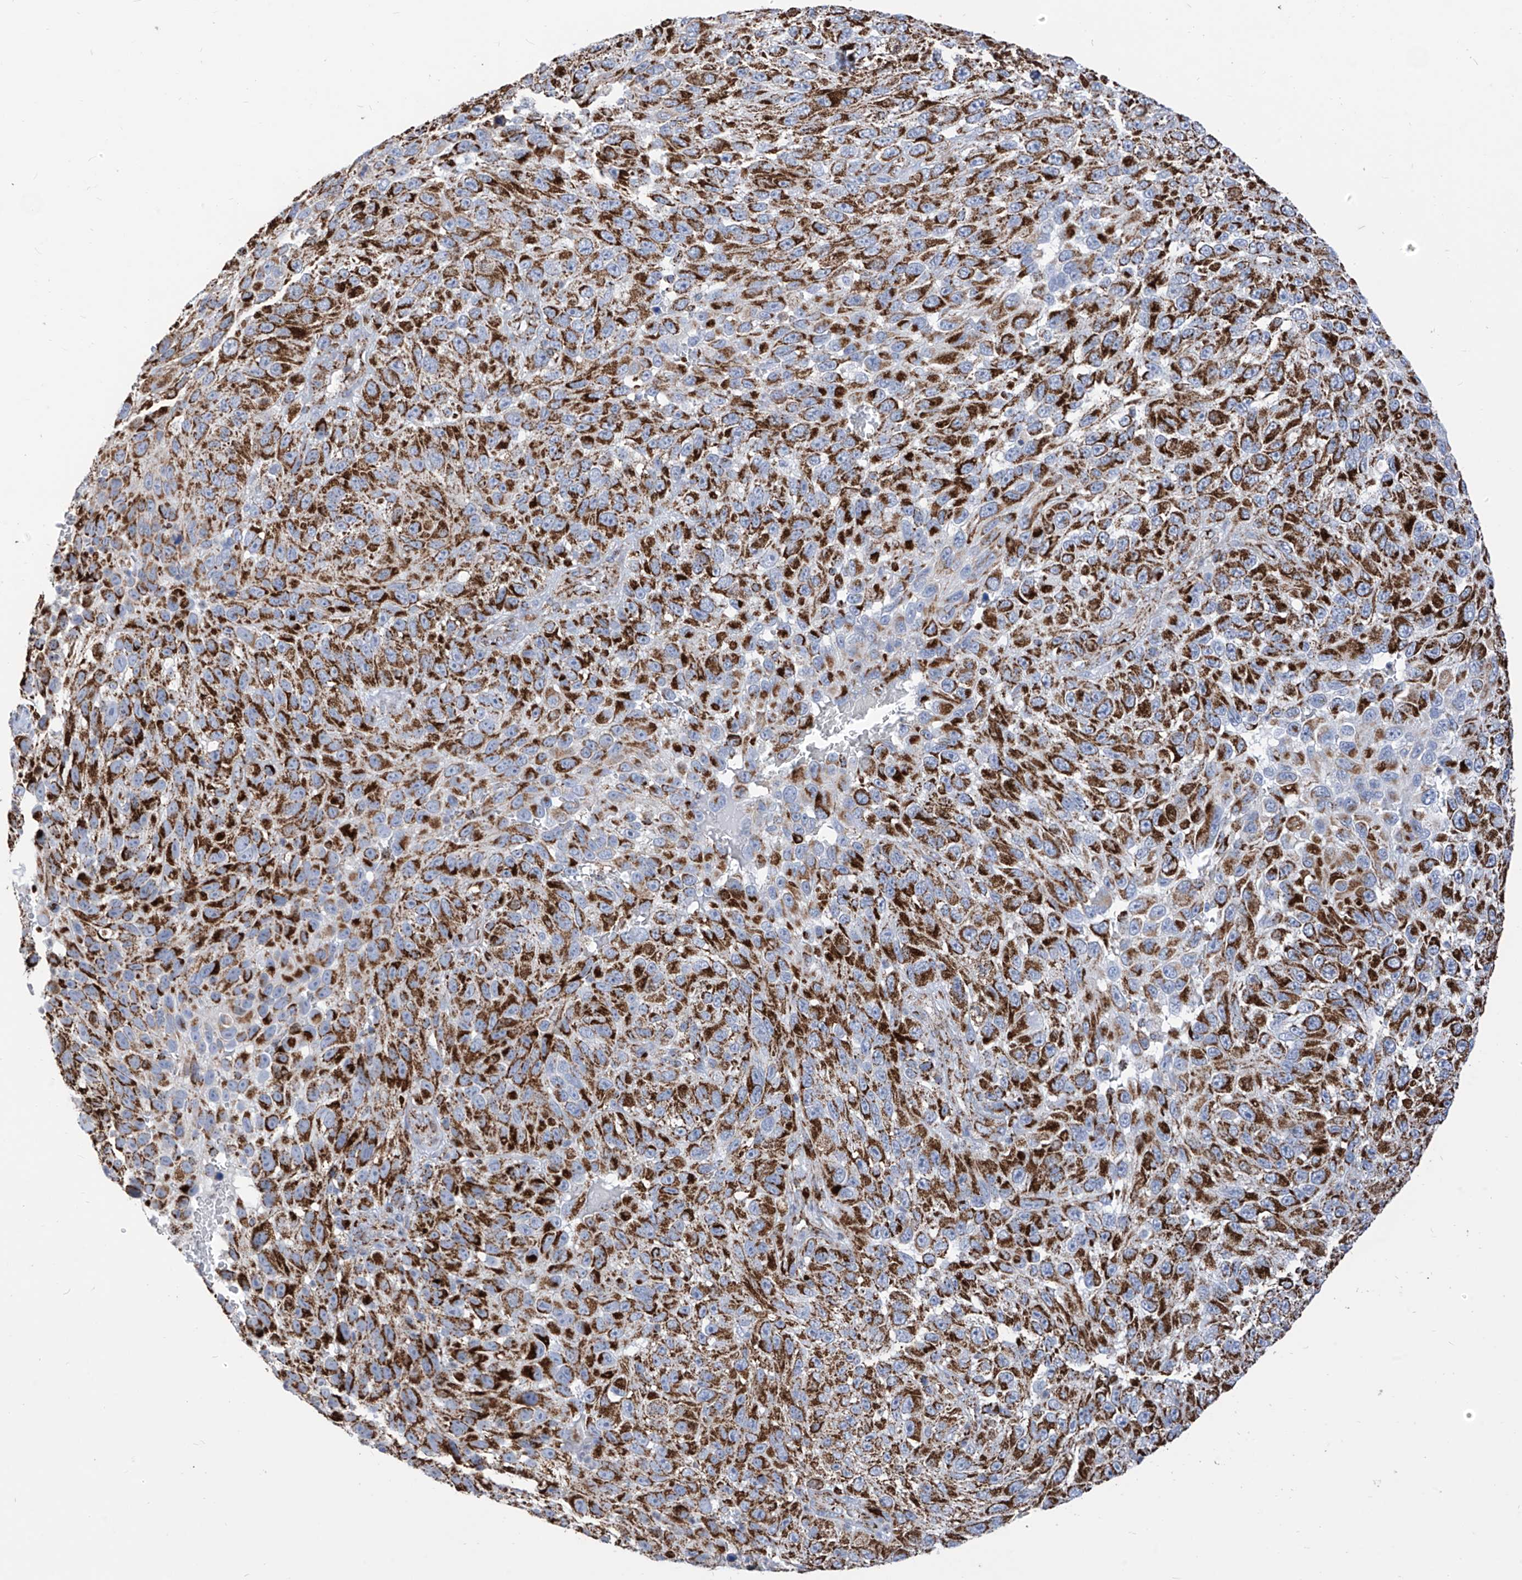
{"staining": {"intensity": "strong", "quantity": "25%-75%", "location": "cytoplasmic/membranous"}, "tissue": "melanoma", "cell_type": "Tumor cells", "image_type": "cancer", "snomed": [{"axis": "morphology", "description": "Malignant melanoma, NOS"}, {"axis": "topography", "description": "Skin"}], "caption": "Protein expression analysis of human malignant melanoma reveals strong cytoplasmic/membranous staining in approximately 25%-75% of tumor cells.", "gene": "COX5B", "patient": {"sex": "female", "age": 94}}